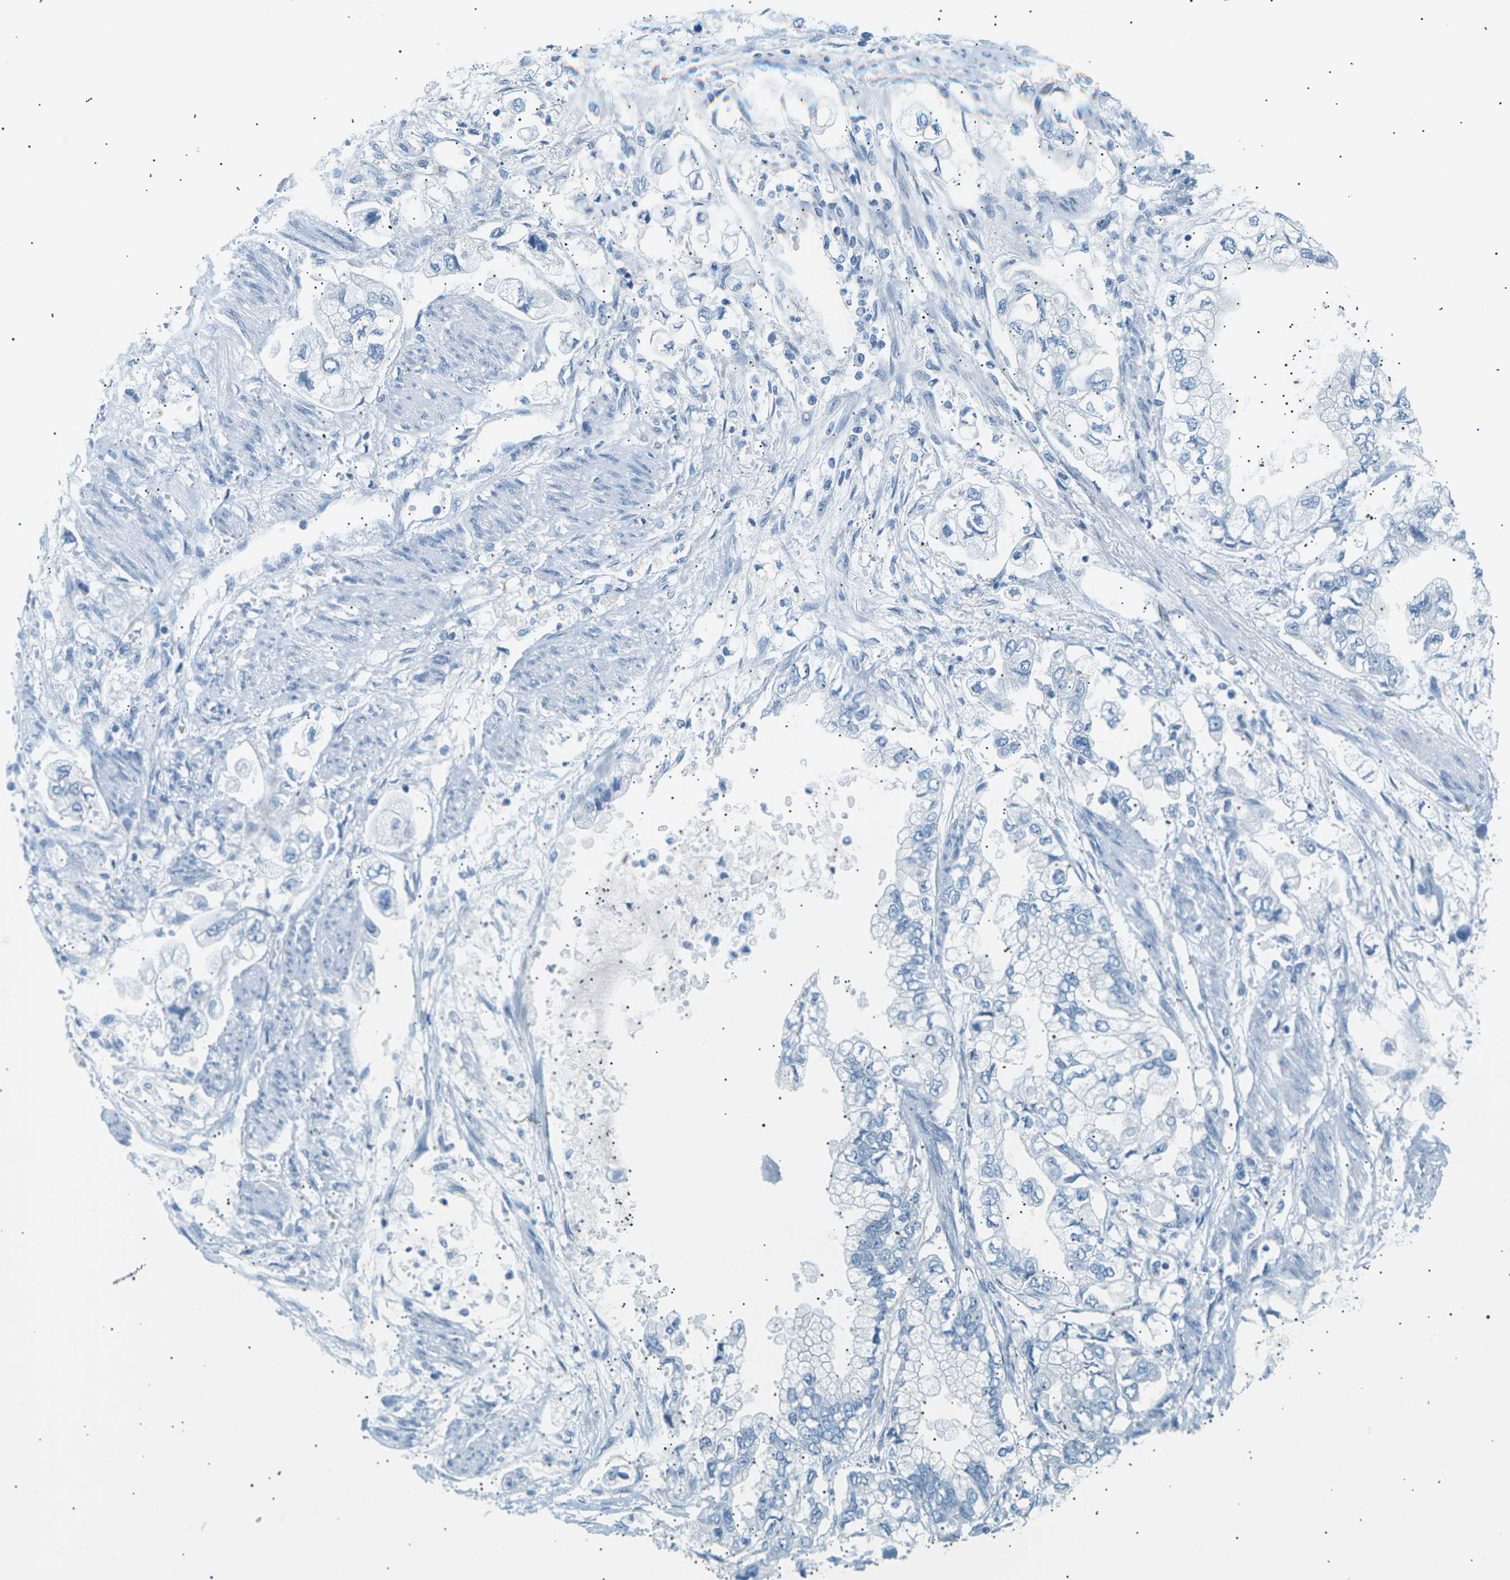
{"staining": {"intensity": "negative", "quantity": "none", "location": "none"}, "tissue": "stomach cancer", "cell_type": "Tumor cells", "image_type": "cancer", "snomed": [{"axis": "morphology", "description": "Normal tissue, NOS"}, {"axis": "morphology", "description": "Adenocarcinoma, NOS"}, {"axis": "topography", "description": "Stomach"}], "caption": "Adenocarcinoma (stomach) was stained to show a protein in brown. There is no significant expression in tumor cells.", "gene": "SEPTIN5", "patient": {"sex": "male", "age": 62}}